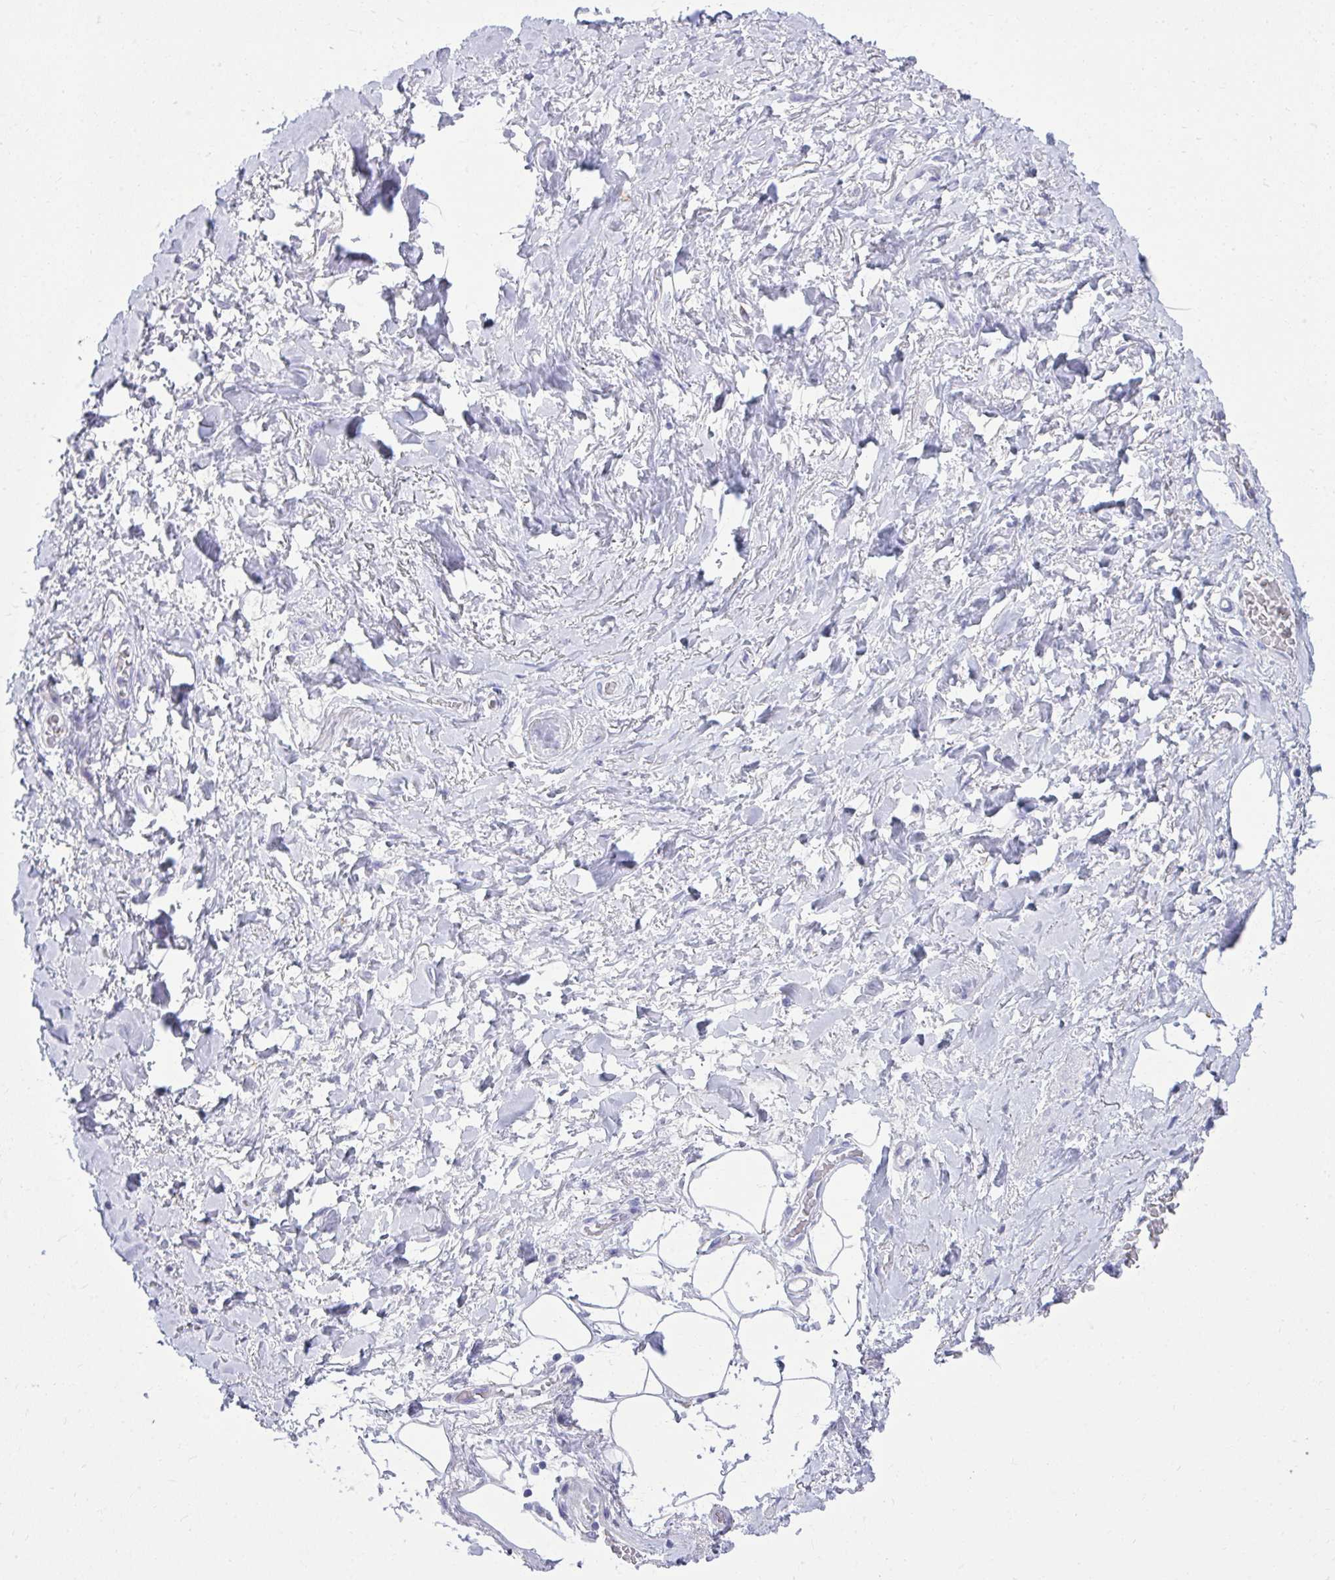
{"staining": {"intensity": "negative", "quantity": "none", "location": "none"}, "tissue": "adipose tissue", "cell_type": "Adipocytes", "image_type": "normal", "snomed": [{"axis": "morphology", "description": "Normal tissue, NOS"}, {"axis": "topography", "description": "Vagina"}, {"axis": "topography", "description": "Peripheral nerve tissue"}], "caption": "High magnification brightfield microscopy of benign adipose tissue stained with DAB (brown) and counterstained with hematoxylin (blue): adipocytes show no significant staining.", "gene": "AIG1", "patient": {"sex": "female", "age": 71}}